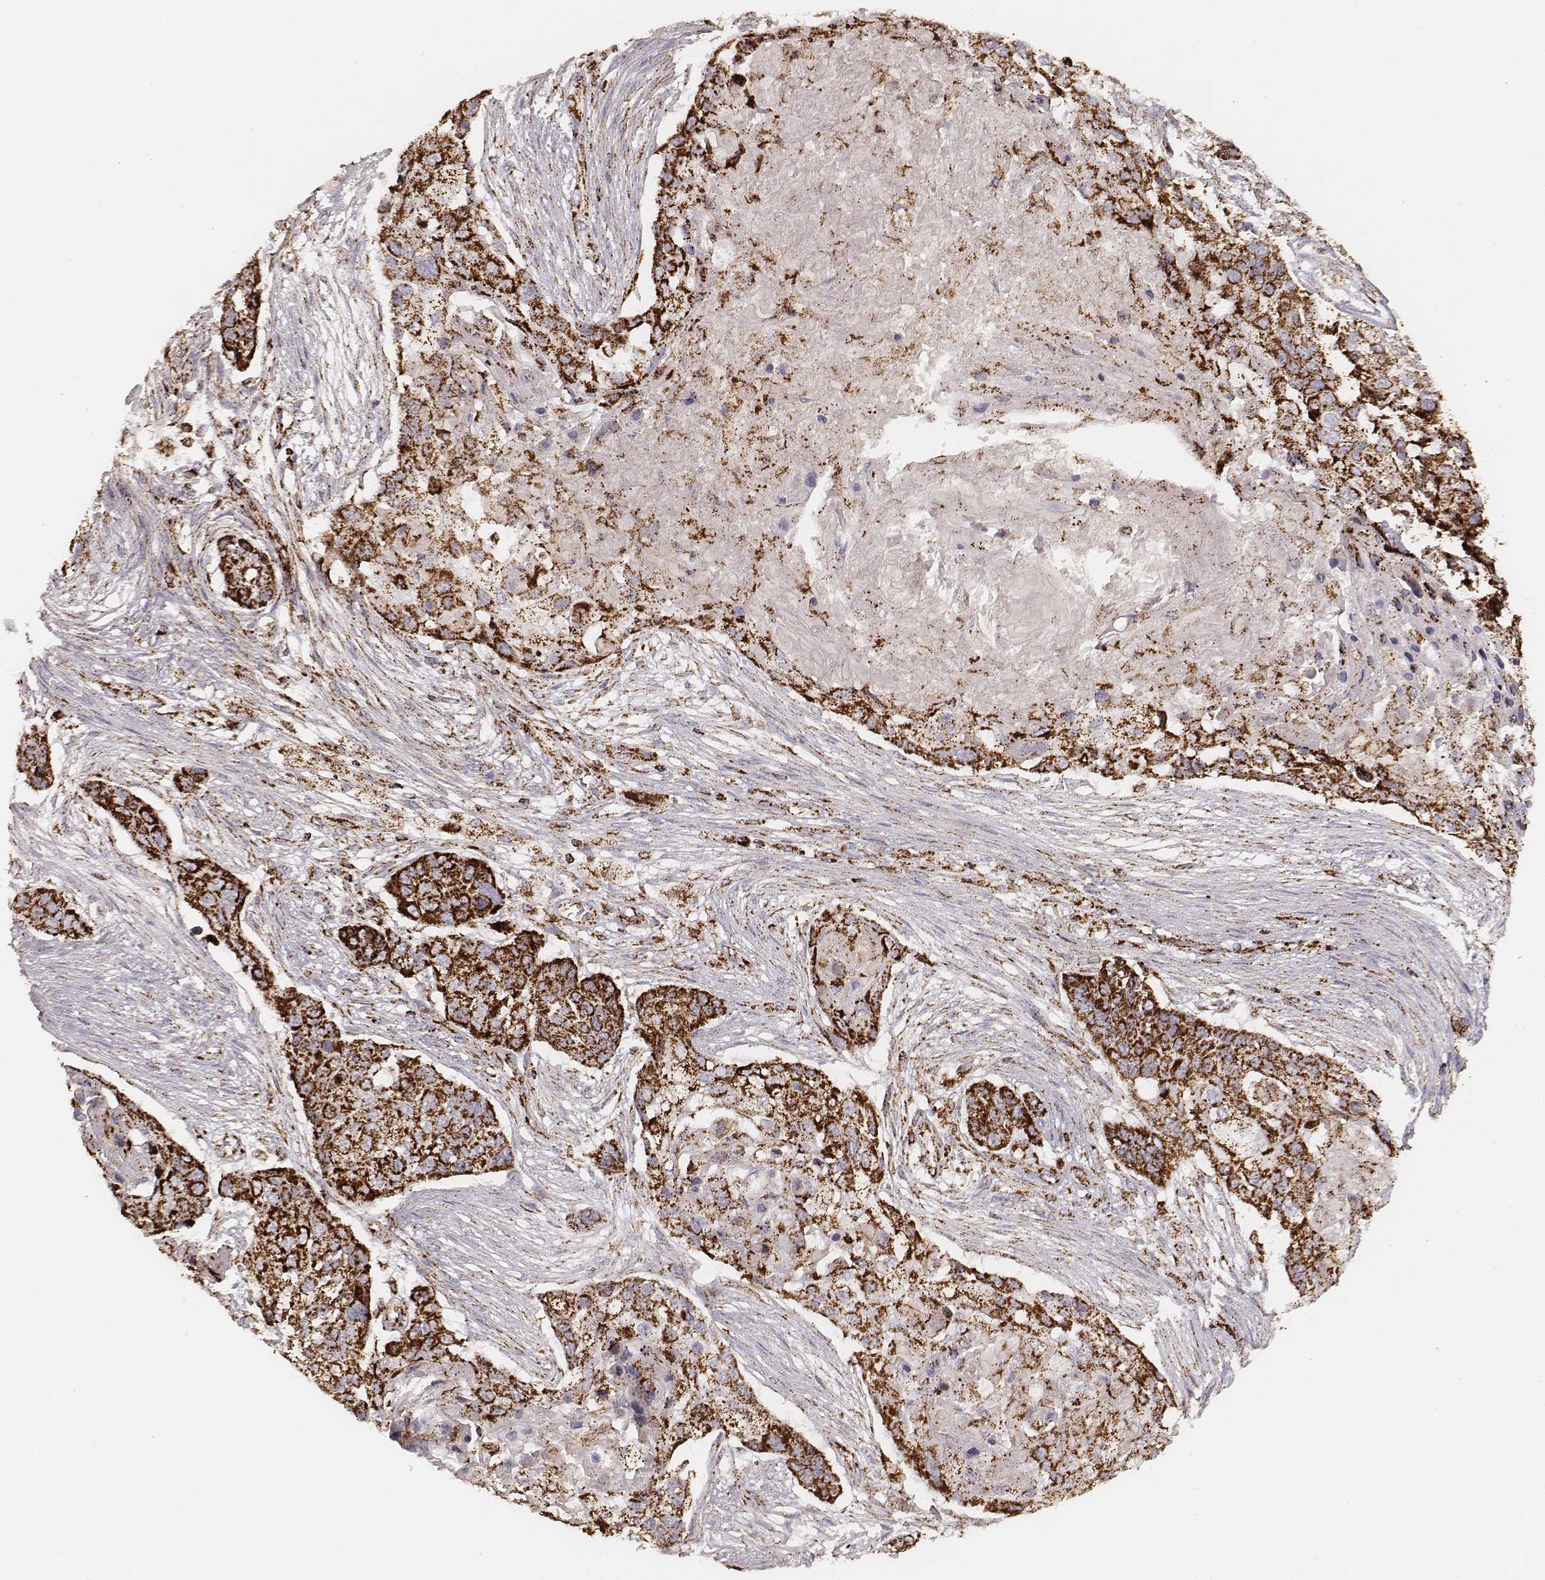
{"staining": {"intensity": "strong", "quantity": ">75%", "location": "cytoplasmic/membranous"}, "tissue": "lung cancer", "cell_type": "Tumor cells", "image_type": "cancer", "snomed": [{"axis": "morphology", "description": "Squamous cell carcinoma, NOS"}, {"axis": "topography", "description": "Lung"}], "caption": "The image reveals a brown stain indicating the presence of a protein in the cytoplasmic/membranous of tumor cells in lung cancer (squamous cell carcinoma).", "gene": "CS", "patient": {"sex": "male", "age": 69}}